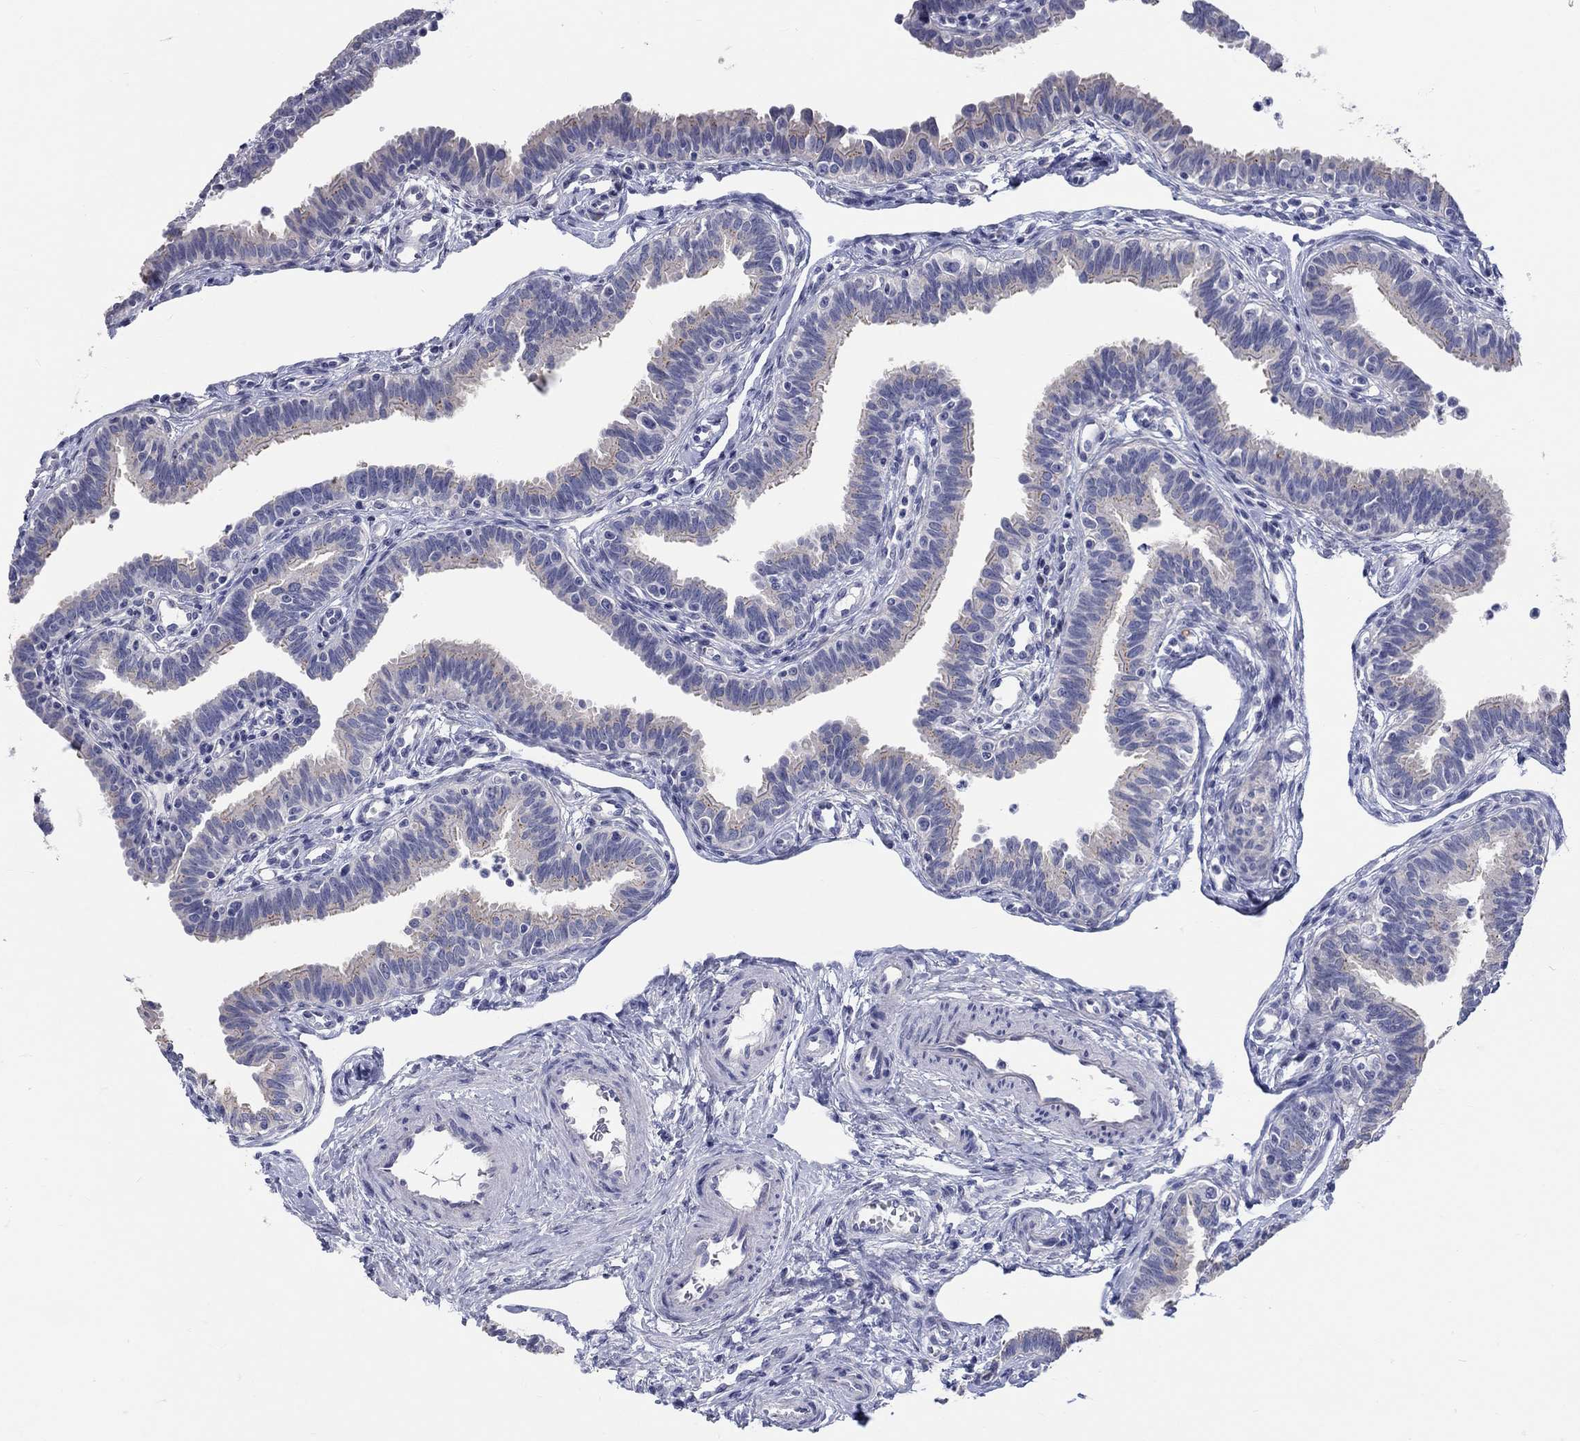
{"staining": {"intensity": "negative", "quantity": "none", "location": "none"}, "tissue": "fallopian tube", "cell_type": "Glandular cells", "image_type": "normal", "snomed": [{"axis": "morphology", "description": "Normal tissue, NOS"}, {"axis": "topography", "description": "Fallopian tube"}], "caption": "Glandular cells show no significant protein expression in normal fallopian tube. The staining is performed using DAB (3,3'-diaminobenzidine) brown chromogen with nuclei counter-stained in using hematoxylin.", "gene": "LRRC4C", "patient": {"sex": "female", "age": 36}}